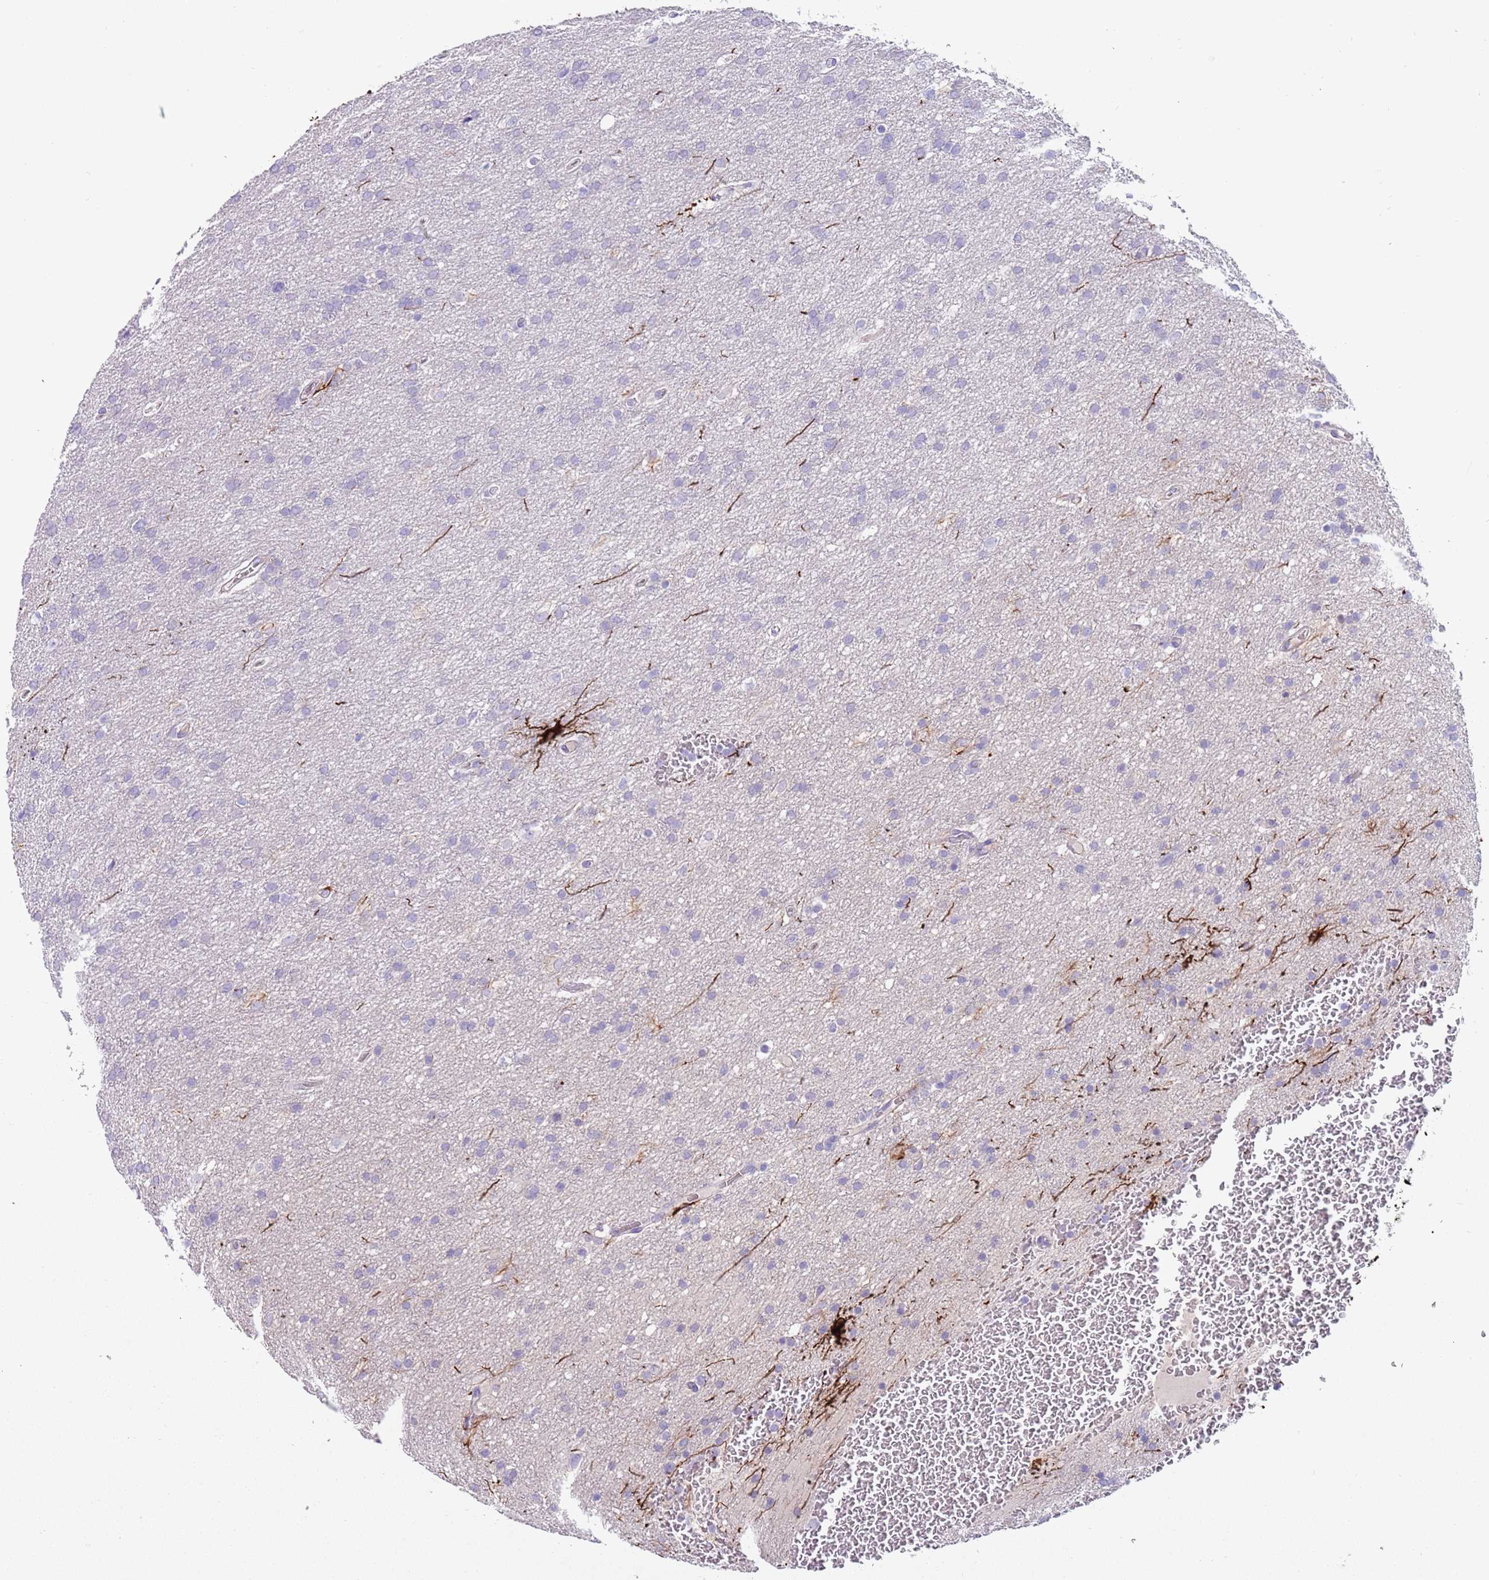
{"staining": {"intensity": "negative", "quantity": "none", "location": "none"}, "tissue": "glioma", "cell_type": "Tumor cells", "image_type": "cancer", "snomed": [{"axis": "morphology", "description": "Glioma, malignant, High grade"}, {"axis": "topography", "description": "Cerebral cortex"}], "caption": "The image reveals no significant staining in tumor cells of glioma.", "gene": "LRRN3", "patient": {"sex": "female", "age": 36}}